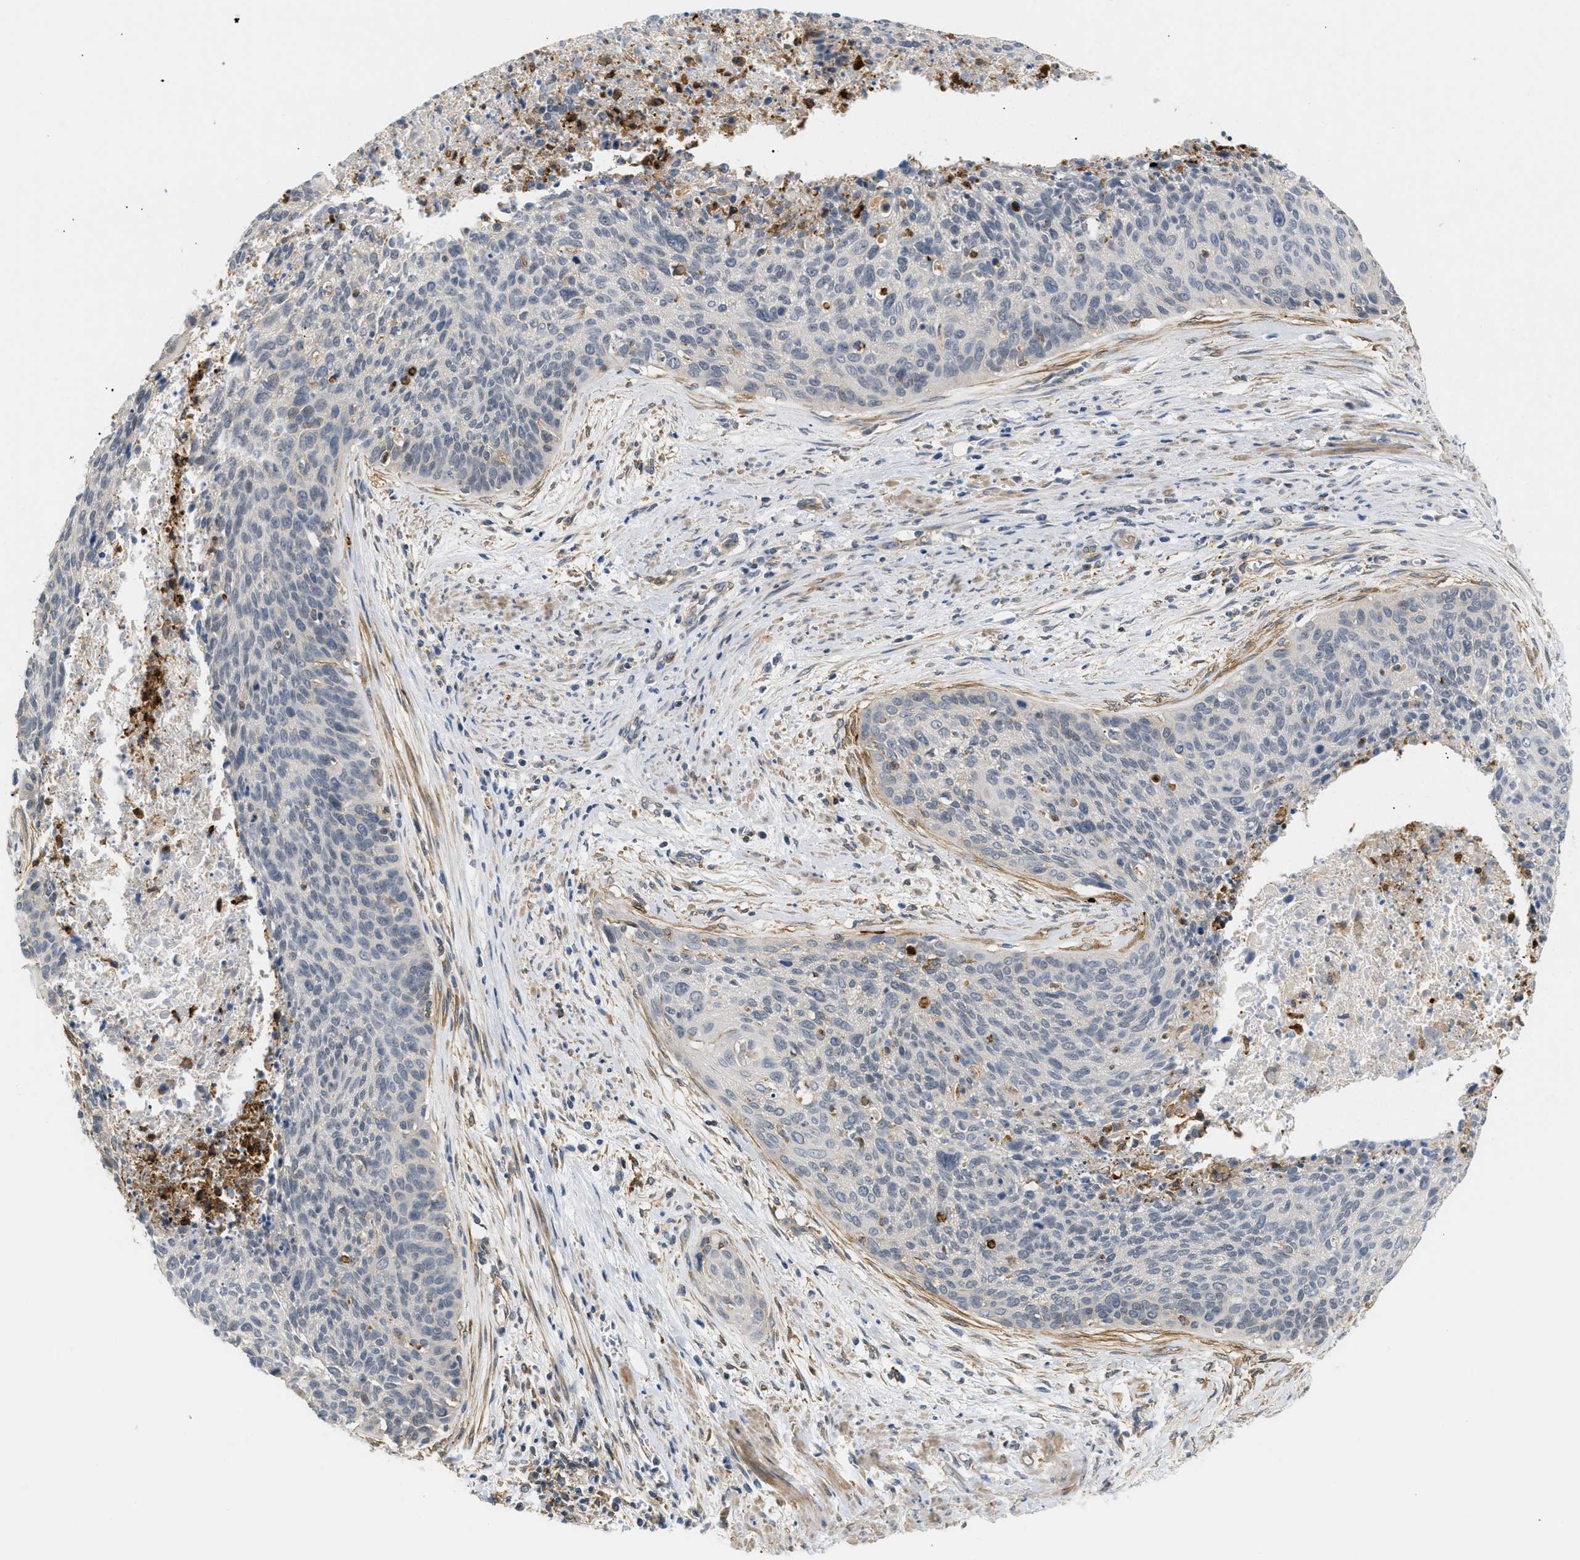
{"staining": {"intensity": "negative", "quantity": "none", "location": "none"}, "tissue": "cervical cancer", "cell_type": "Tumor cells", "image_type": "cancer", "snomed": [{"axis": "morphology", "description": "Squamous cell carcinoma, NOS"}, {"axis": "topography", "description": "Cervix"}], "caption": "The immunohistochemistry histopathology image has no significant staining in tumor cells of cervical squamous cell carcinoma tissue.", "gene": "CORO2B", "patient": {"sex": "female", "age": 55}}